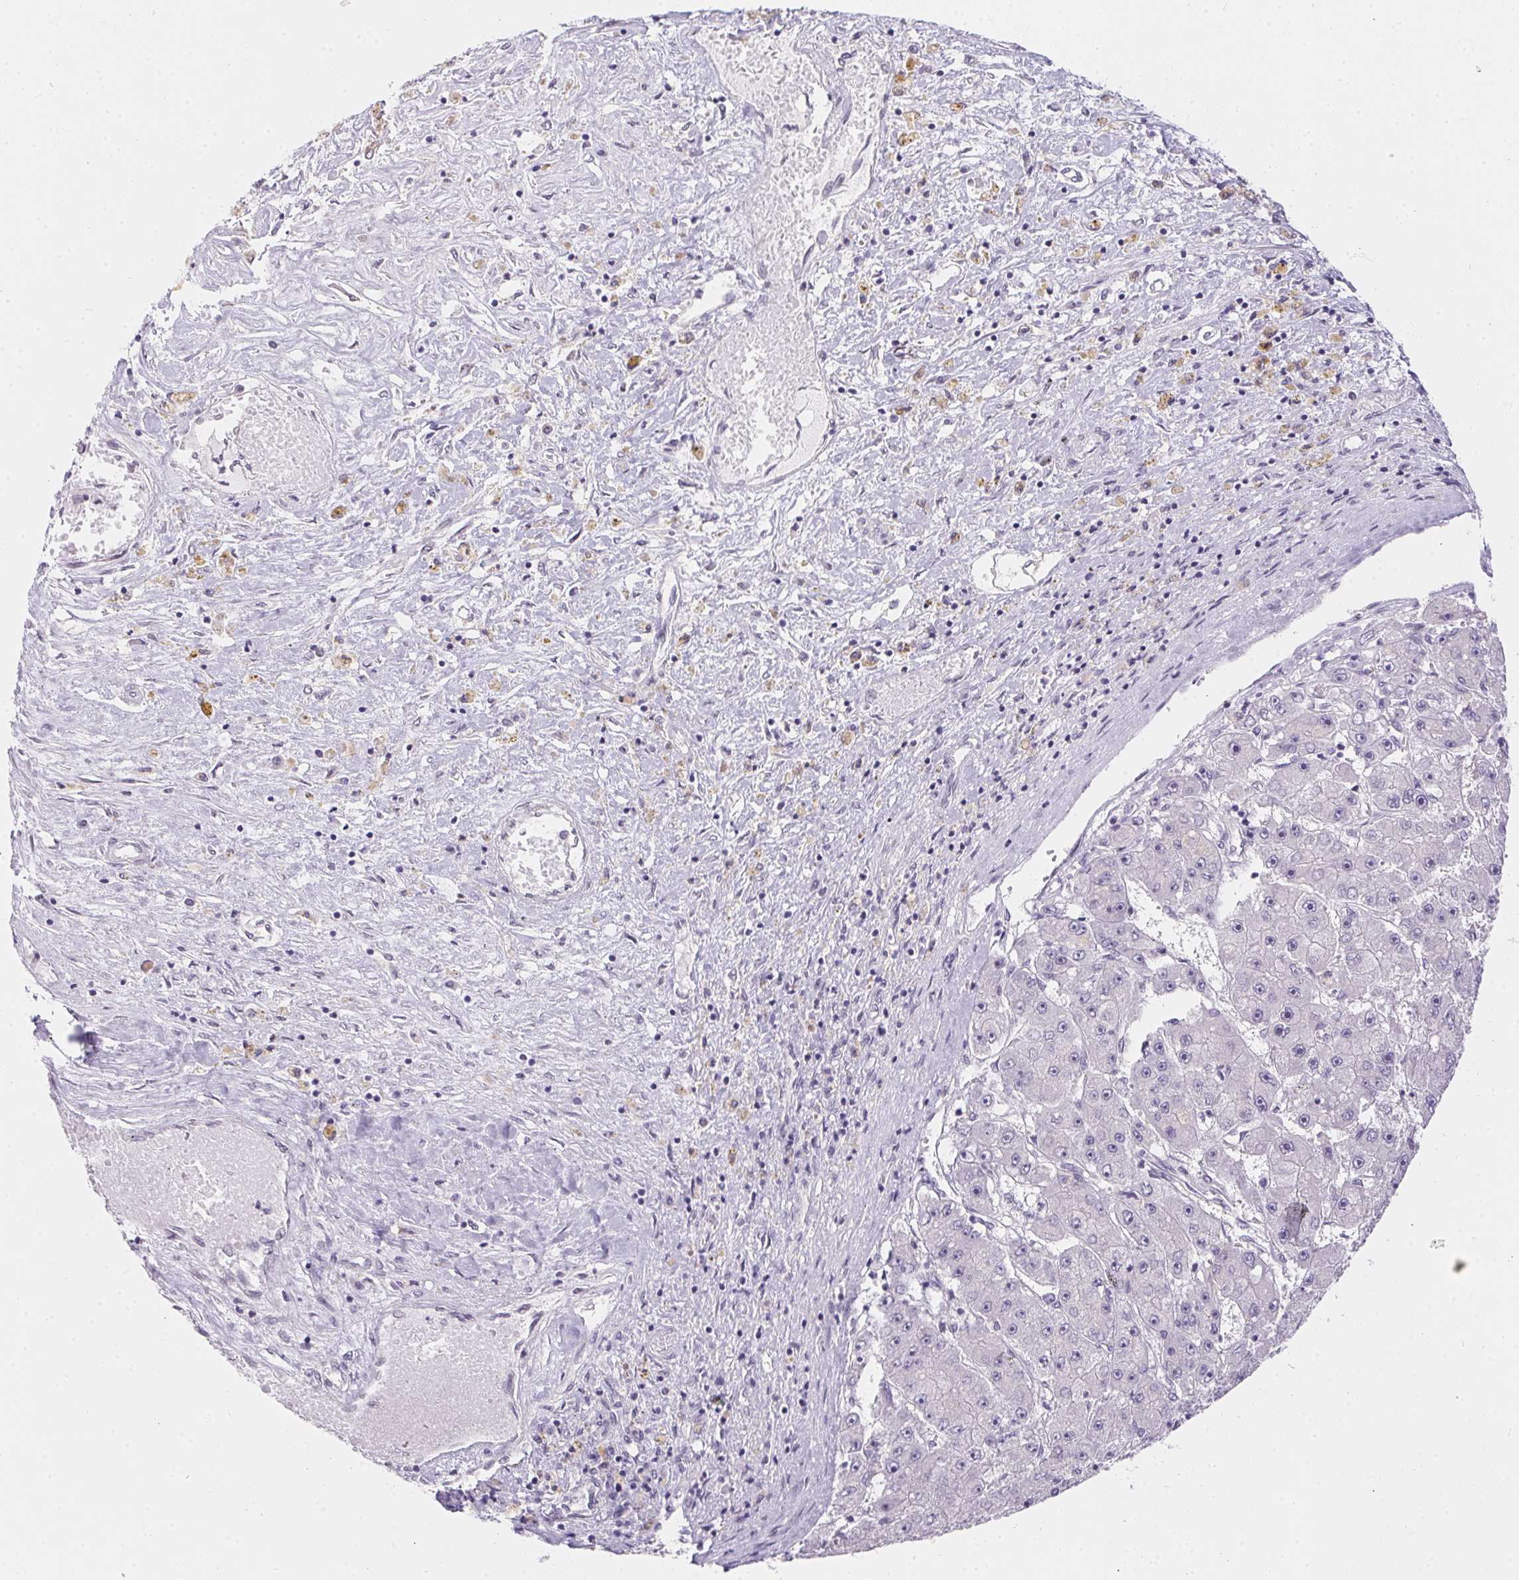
{"staining": {"intensity": "negative", "quantity": "none", "location": "none"}, "tissue": "liver cancer", "cell_type": "Tumor cells", "image_type": "cancer", "snomed": [{"axis": "morphology", "description": "Carcinoma, Hepatocellular, NOS"}, {"axis": "topography", "description": "Liver"}], "caption": "Immunohistochemistry micrograph of neoplastic tissue: human hepatocellular carcinoma (liver) stained with DAB (3,3'-diaminobenzidine) reveals no significant protein expression in tumor cells.", "gene": "MORC1", "patient": {"sex": "female", "age": 61}}